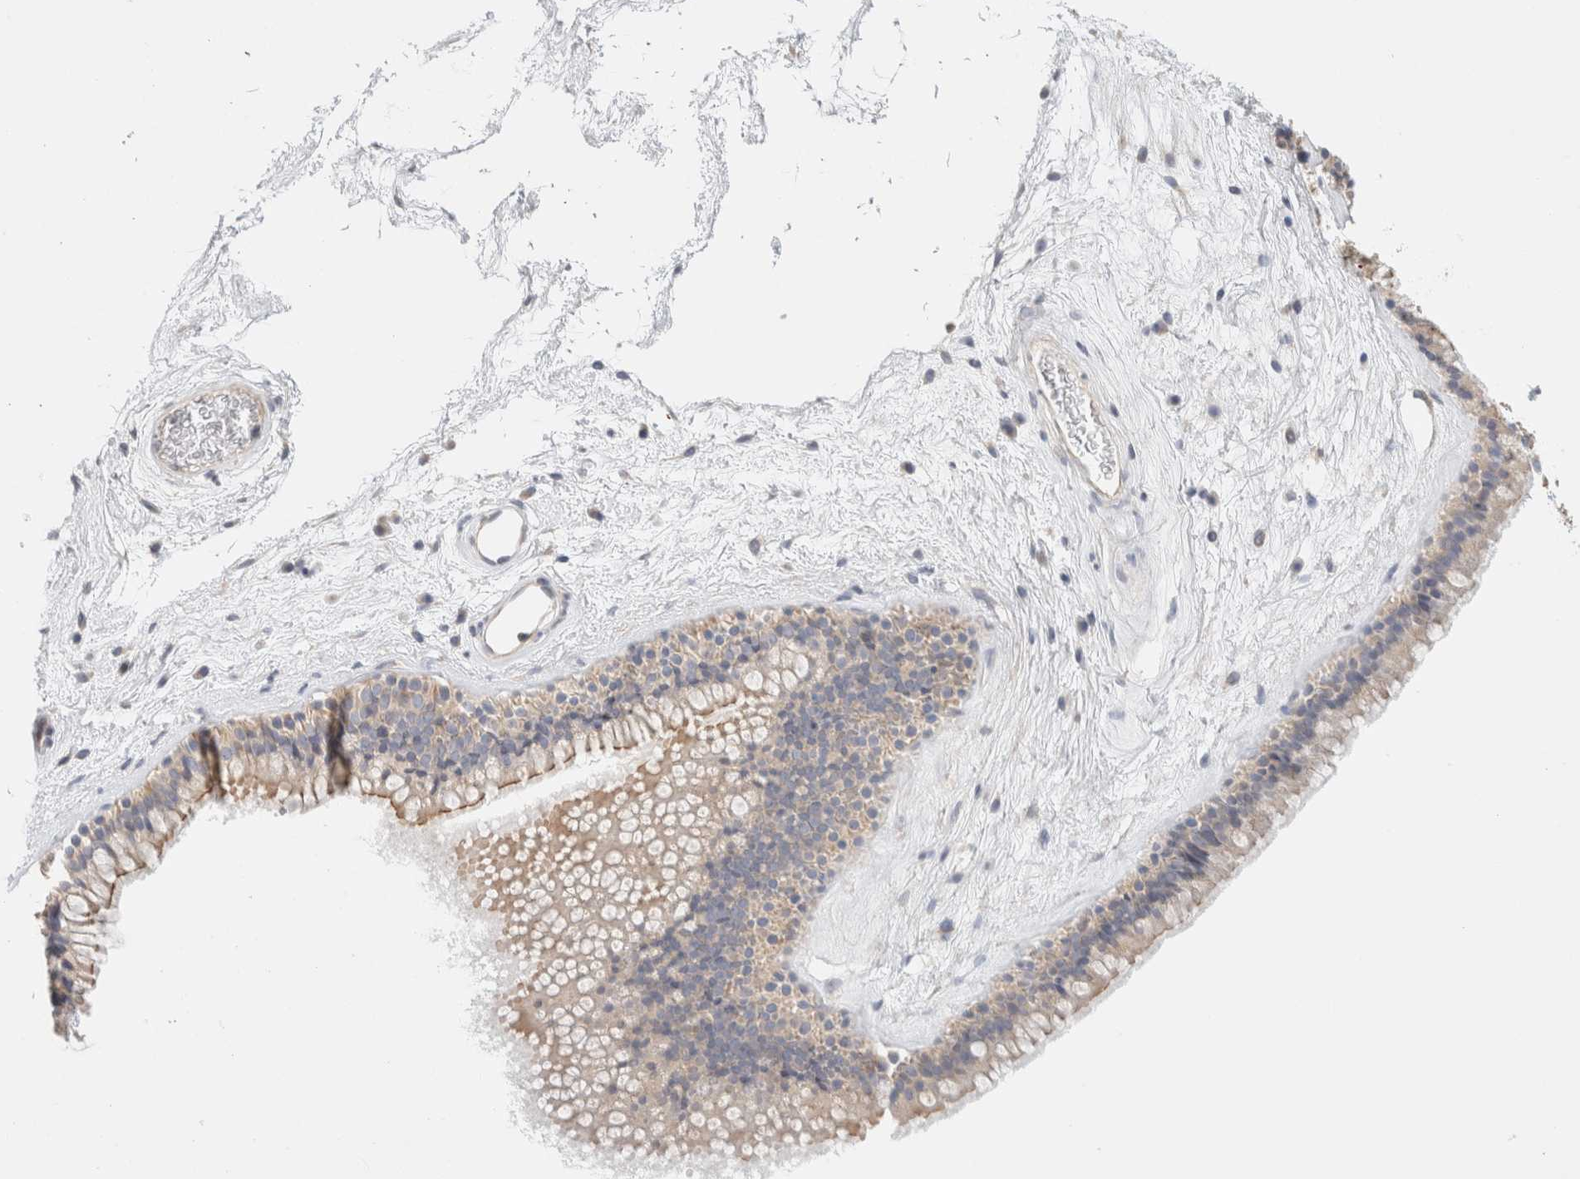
{"staining": {"intensity": "moderate", "quantity": "25%-75%", "location": "cytoplasmic/membranous"}, "tissue": "nasopharynx", "cell_type": "Respiratory epithelial cells", "image_type": "normal", "snomed": [{"axis": "morphology", "description": "Normal tissue, NOS"}, {"axis": "morphology", "description": "Inflammation, NOS"}, {"axis": "topography", "description": "Nasopharynx"}], "caption": "IHC of benign nasopharynx demonstrates medium levels of moderate cytoplasmic/membranous staining in approximately 25%-75% of respiratory epithelial cells. The staining was performed using DAB to visualize the protein expression in brown, while the nuclei were stained in blue with hematoxylin (Magnification: 20x).", "gene": "SDR16C5", "patient": {"sex": "male", "age": 48}}